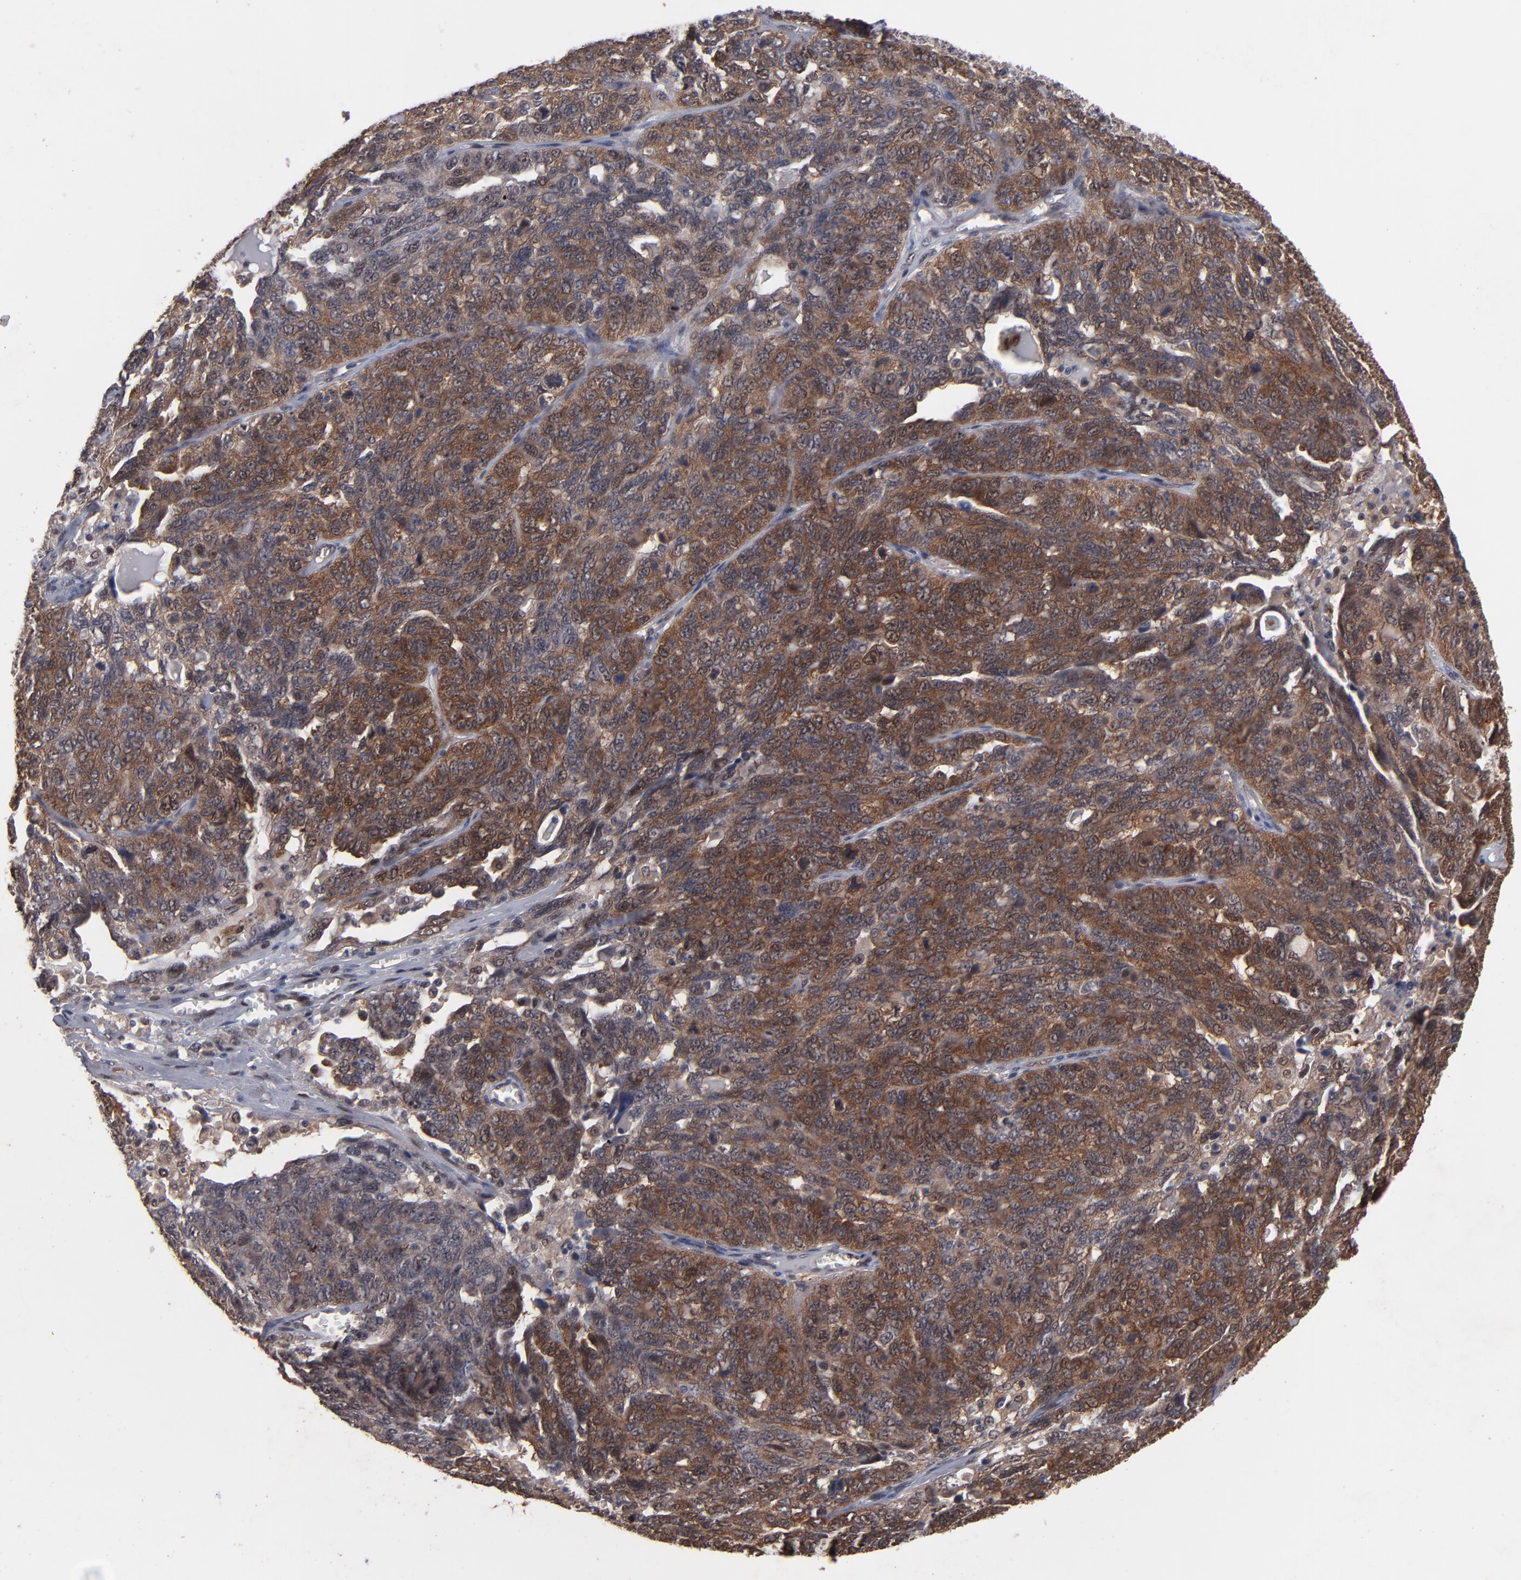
{"staining": {"intensity": "moderate", "quantity": ">75%", "location": "cytoplasmic/membranous"}, "tissue": "ovarian cancer", "cell_type": "Tumor cells", "image_type": "cancer", "snomed": [{"axis": "morphology", "description": "Cystadenocarcinoma, serous, NOS"}, {"axis": "topography", "description": "Ovary"}], "caption": "Human ovarian cancer (serous cystadenocarcinoma) stained with a protein marker displays moderate staining in tumor cells.", "gene": "HUWE1", "patient": {"sex": "female", "age": 71}}